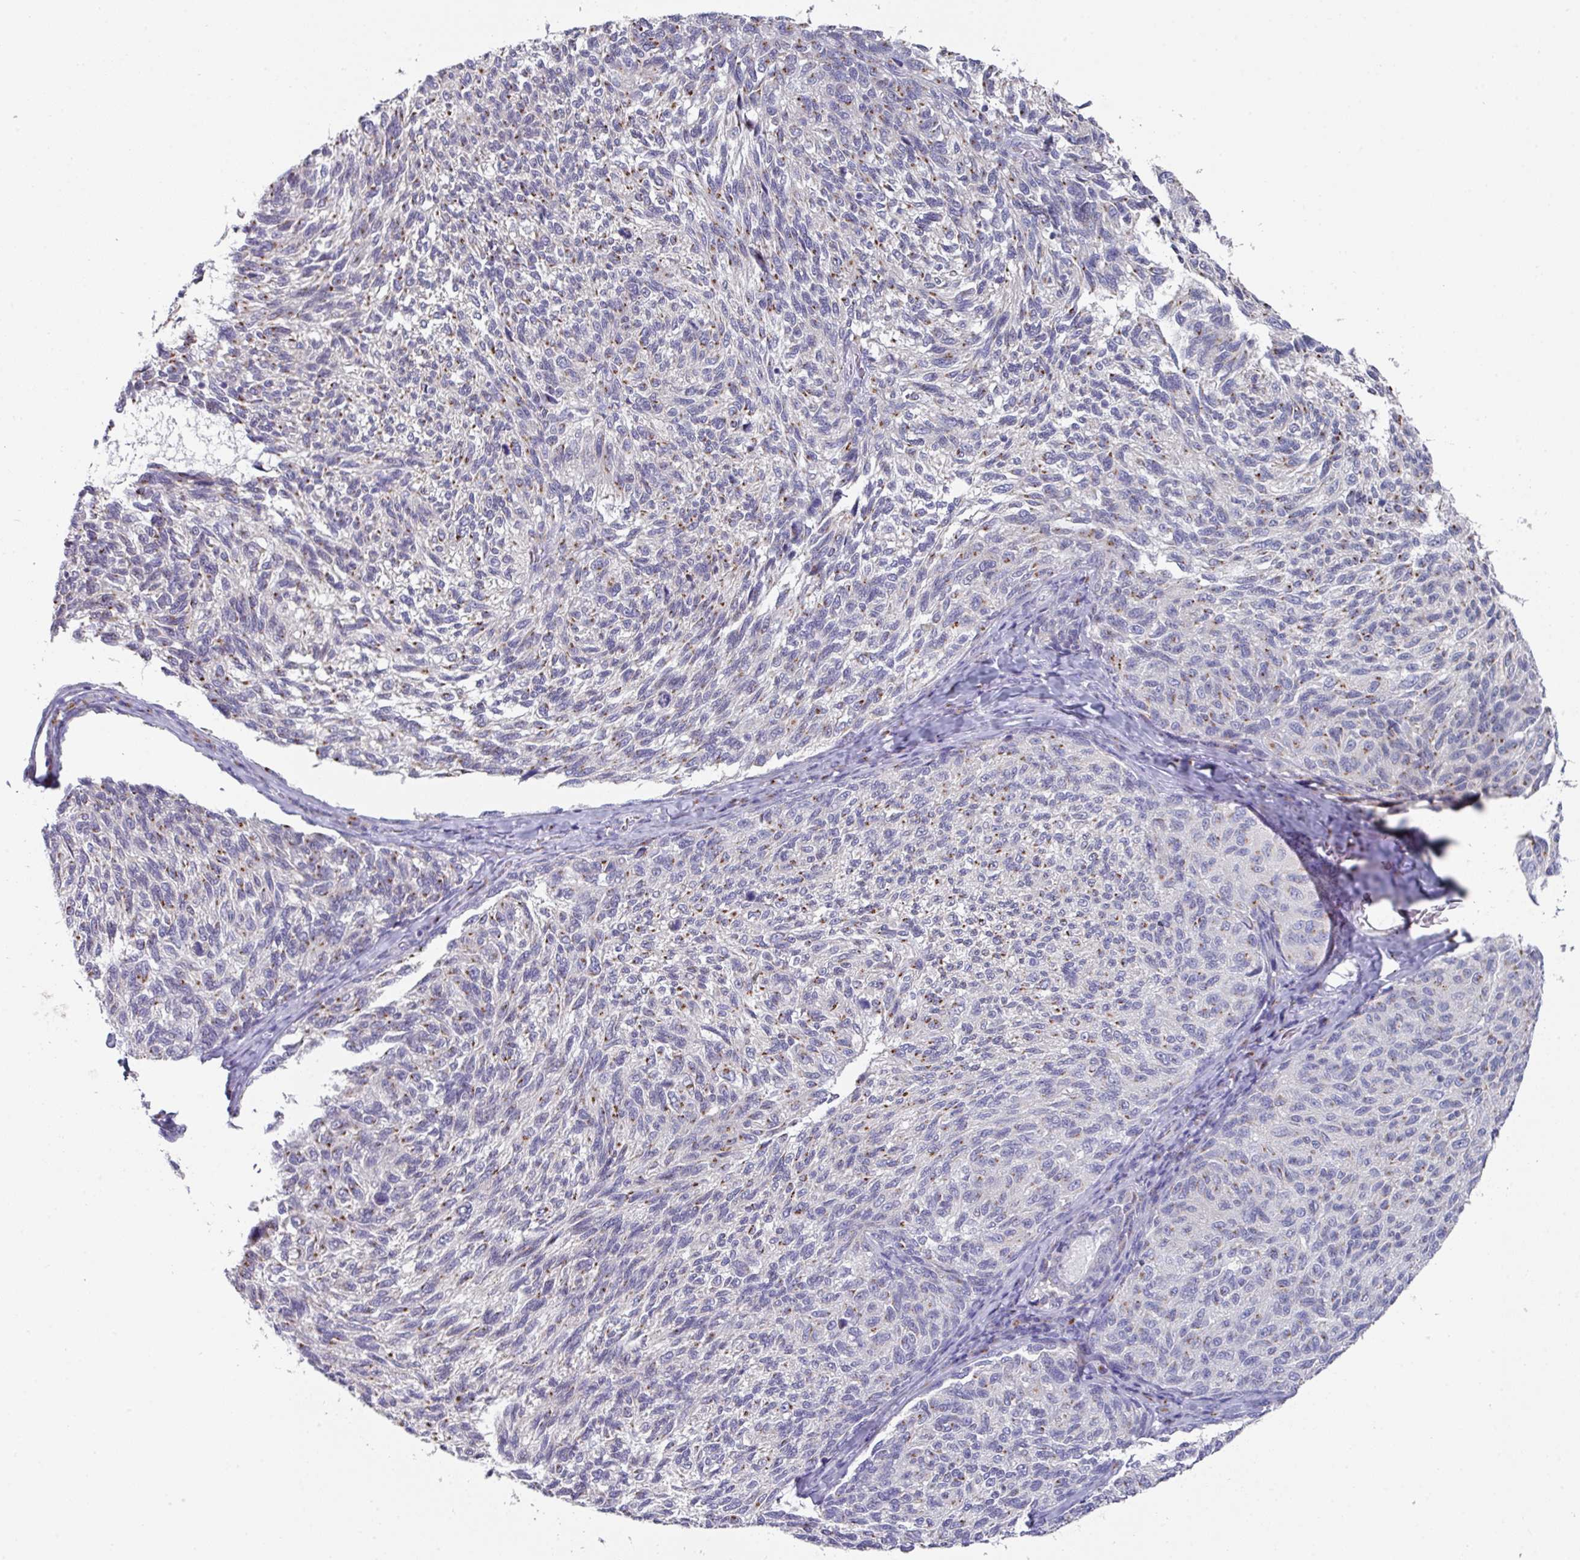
{"staining": {"intensity": "weak", "quantity": "25%-75%", "location": "cytoplasmic/membranous"}, "tissue": "melanoma", "cell_type": "Tumor cells", "image_type": "cancer", "snomed": [{"axis": "morphology", "description": "Malignant melanoma, NOS"}, {"axis": "topography", "description": "Skin"}], "caption": "This is a histology image of immunohistochemistry staining of malignant melanoma, which shows weak expression in the cytoplasmic/membranous of tumor cells.", "gene": "VKORC1L1", "patient": {"sex": "female", "age": 73}}